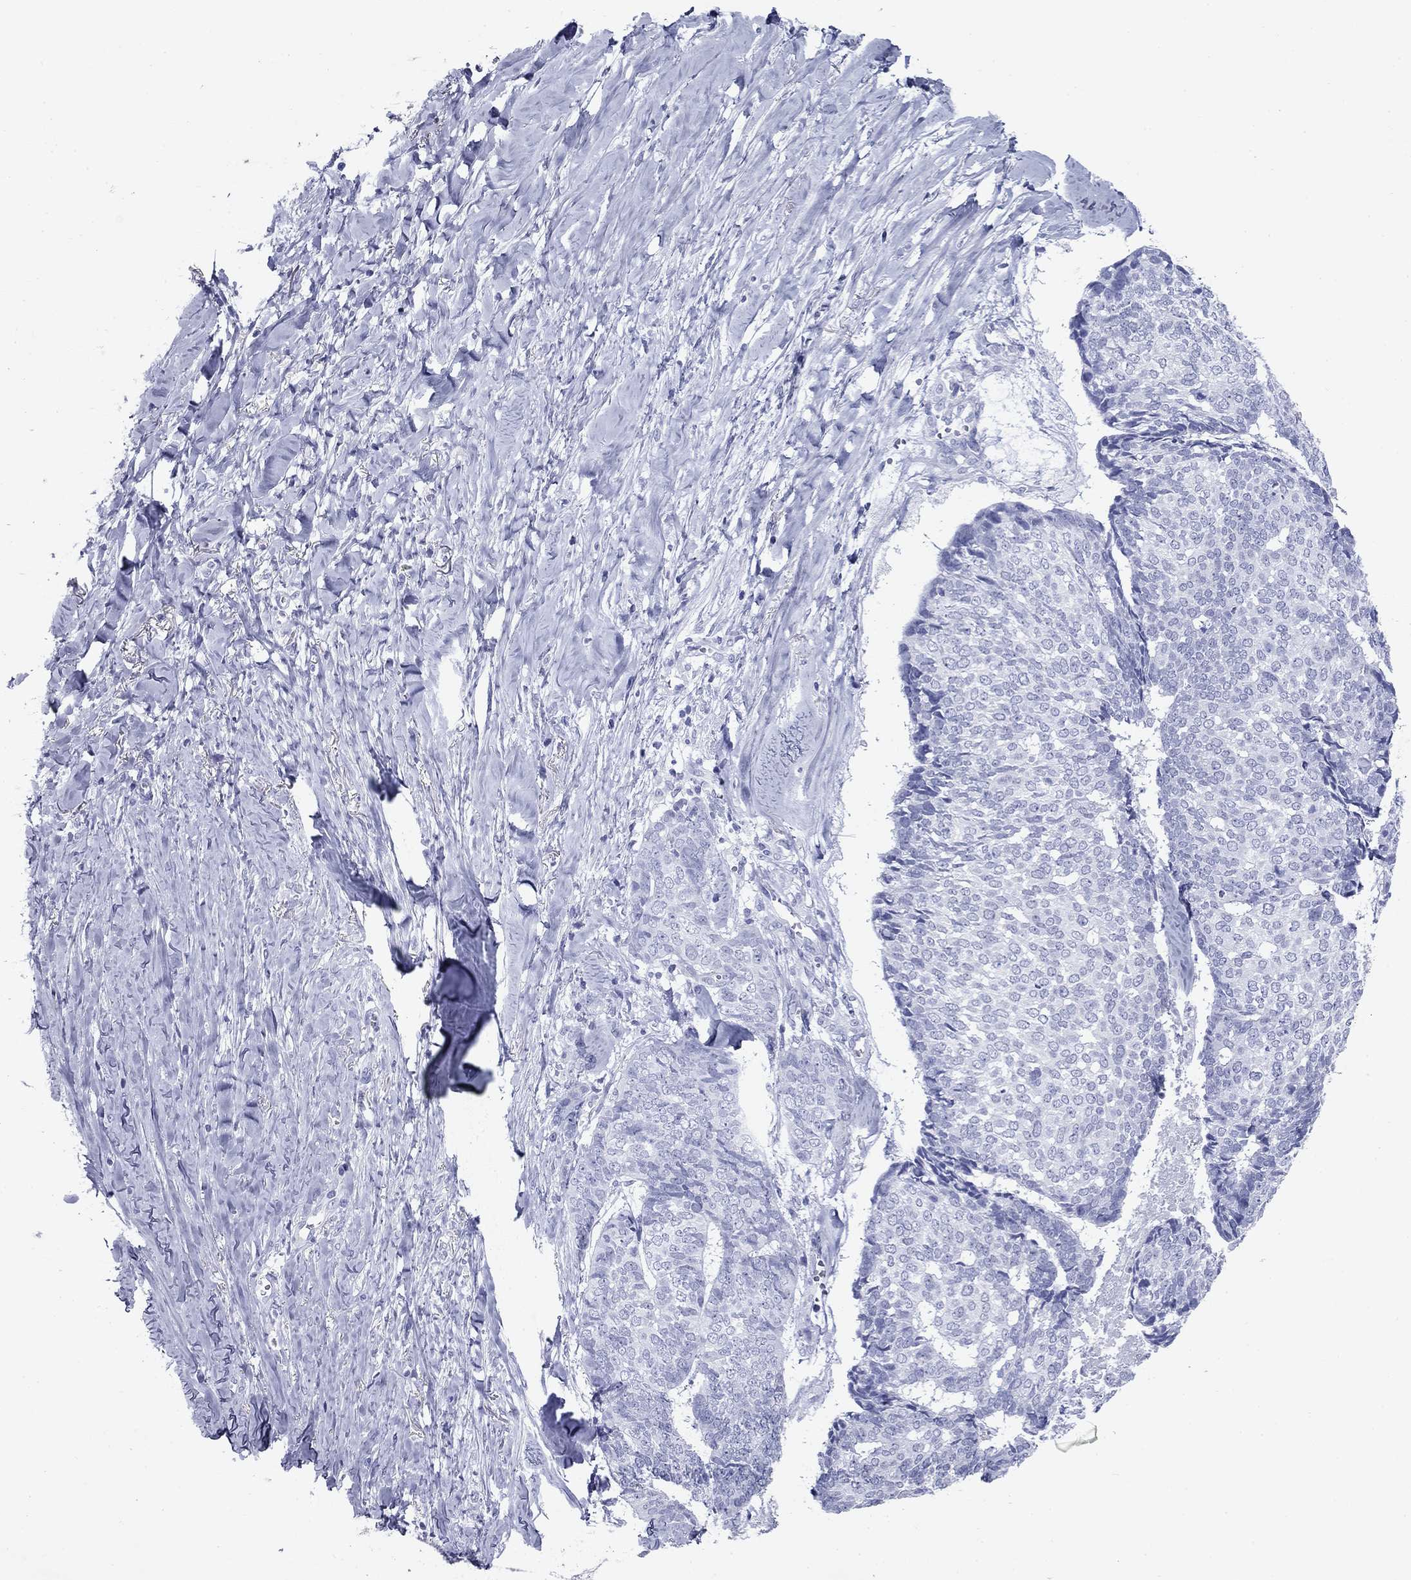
{"staining": {"intensity": "negative", "quantity": "none", "location": "none"}, "tissue": "skin cancer", "cell_type": "Tumor cells", "image_type": "cancer", "snomed": [{"axis": "morphology", "description": "Basal cell carcinoma"}, {"axis": "topography", "description": "Skin"}], "caption": "High power microscopy photomicrograph of an immunohistochemistry (IHC) image of basal cell carcinoma (skin), revealing no significant expression in tumor cells.", "gene": "NPPA", "patient": {"sex": "male", "age": 86}}